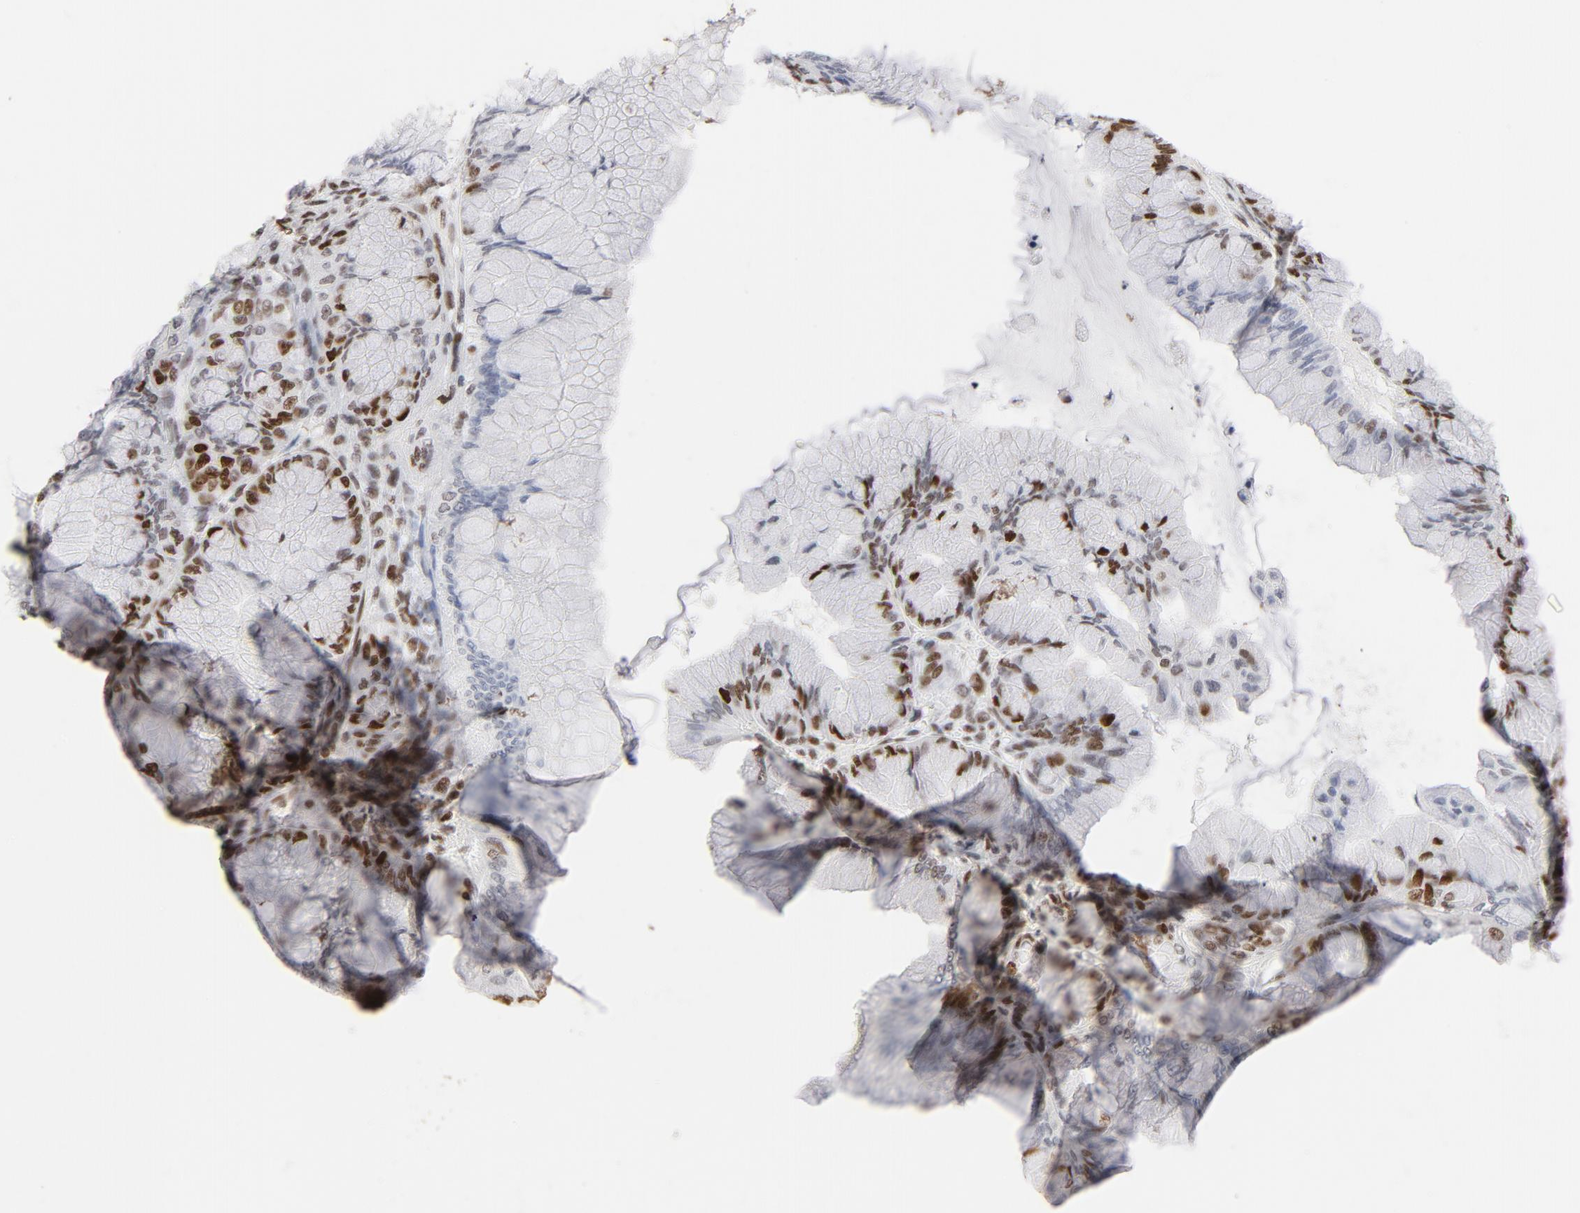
{"staining": {"intensity": "moderate", "quantity": "25%-75%", "location": "nuclear"}, "tissue": "ovarian cancer", "cell_type": "Tumor cells", "image_type": "cancer", "snomed": [{"axis": "morphology", "description": "Cystadenocarcinoma, mucinous, NOS"}, {"axis": "topography", "description": "Ovary"}], "caption": "Immunohistochemical staining of human mucinous cystadenocarcinoma (ovarian) displays medium levels of moderate nuclear expression in approximately 25%-75% of tumor cells.", "gene": "RFC4", "patient": {"sex": "female", "age": 63}}